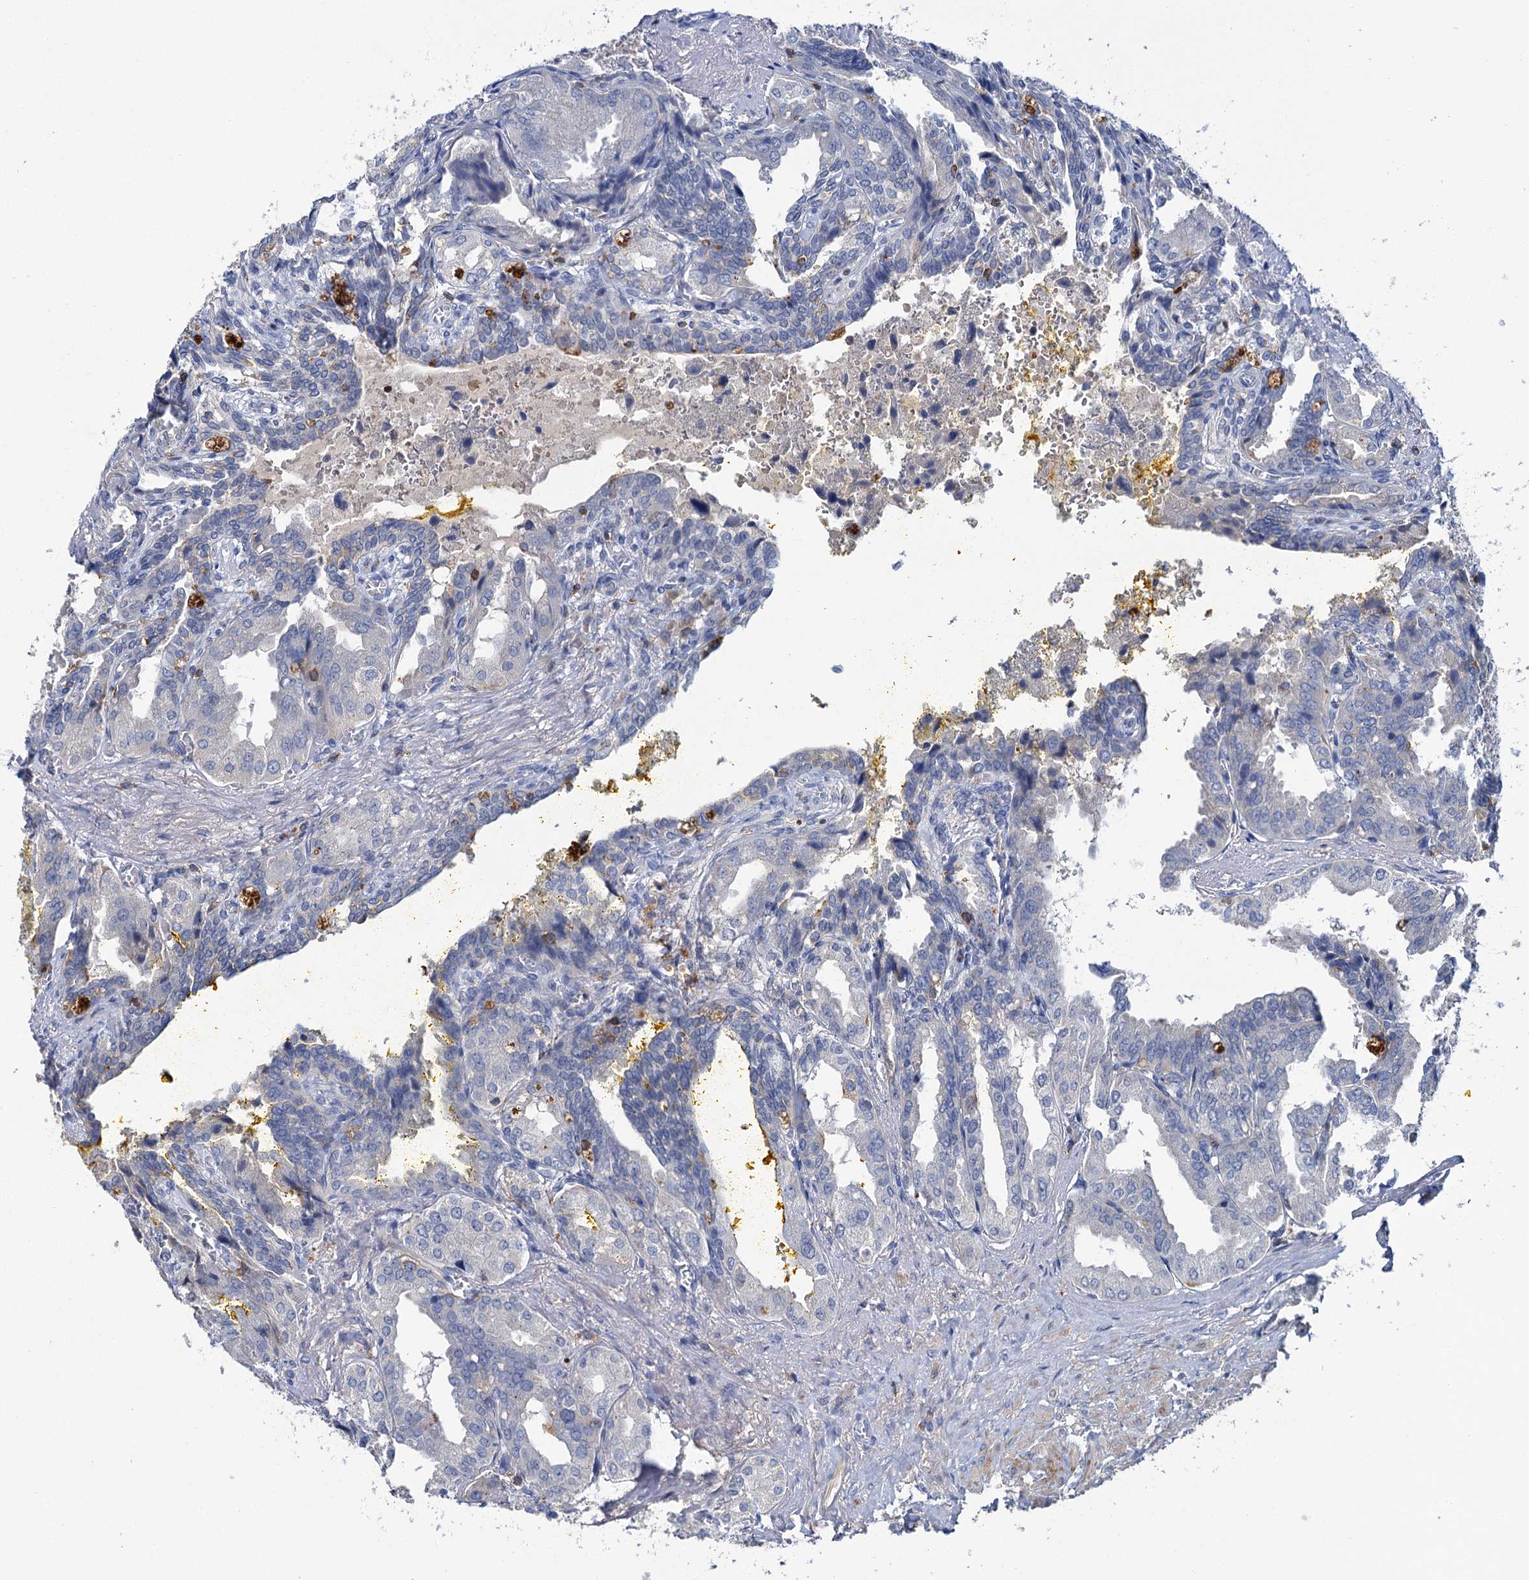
{"staining": {"intensity": "negative", "quantity": "none", "location": "none"}, "tissue": "seminal vesicle", "cell_type": "Glandular cells", "image_type": "normal", "snomed": [{"axis": "morphology", "description": "Normal tissue, NOS"}, {"axis": "topography", "description": "Seminal veicle"}], "caption": "DAB immunohistochemical staining of unremarkable seminal vesicle shows no significant positivity in glandular cells.", "gene": "FGFR2", "patient": {"sex": "male", "age": 63}}